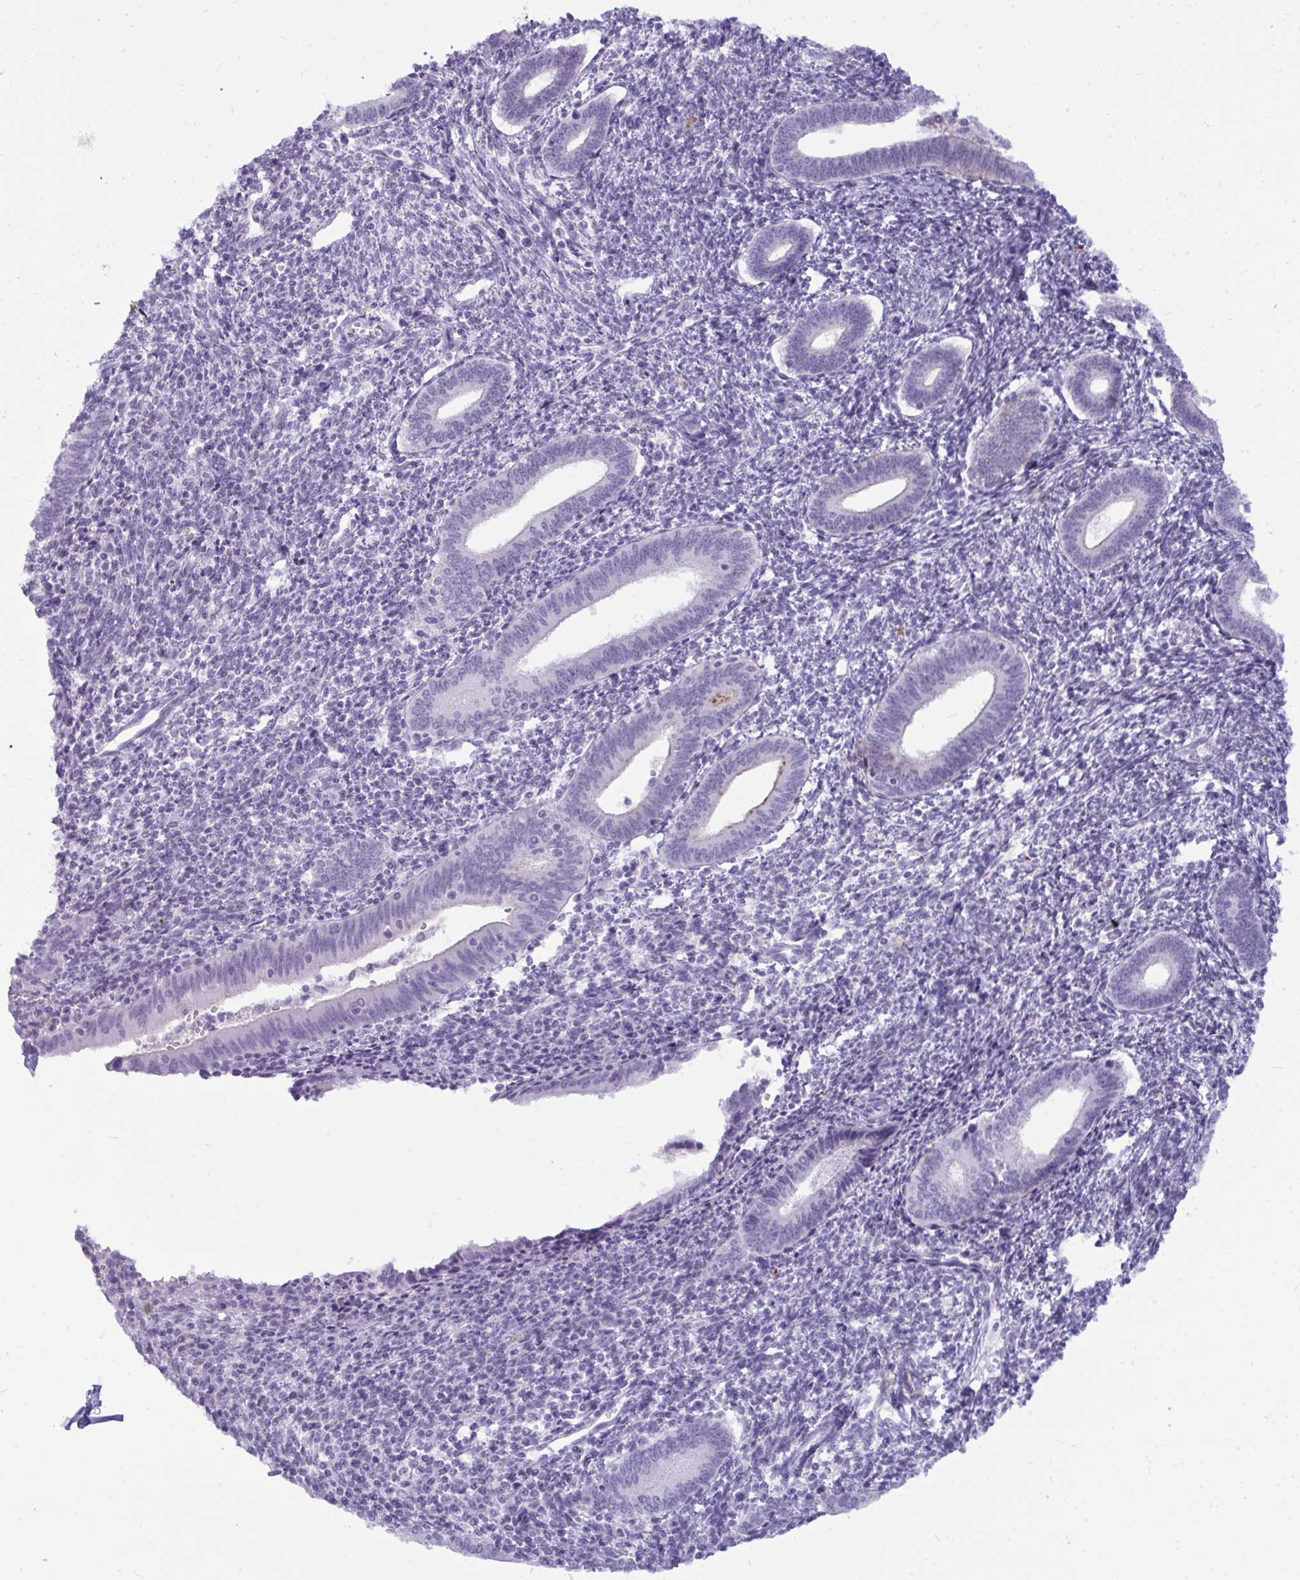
{"staining": {"intensity": "negative", "quantity": "none", "location": "none"}, "tissue": "endometrium", "cell_type": "Cells in endometrial stroma", "image_type": "normal", "snomed": [{"axis": "morphology", "description": "Normal tissue, NOS"}, {"axis": "topography", "description": "Endometrium"}], "caption": "Photomicrograph shows no protein staining in cells in endometrial stroma of benign endometrium.", "gene": "ANKRD60", "patient": {"sex": "female", "age": 41}}